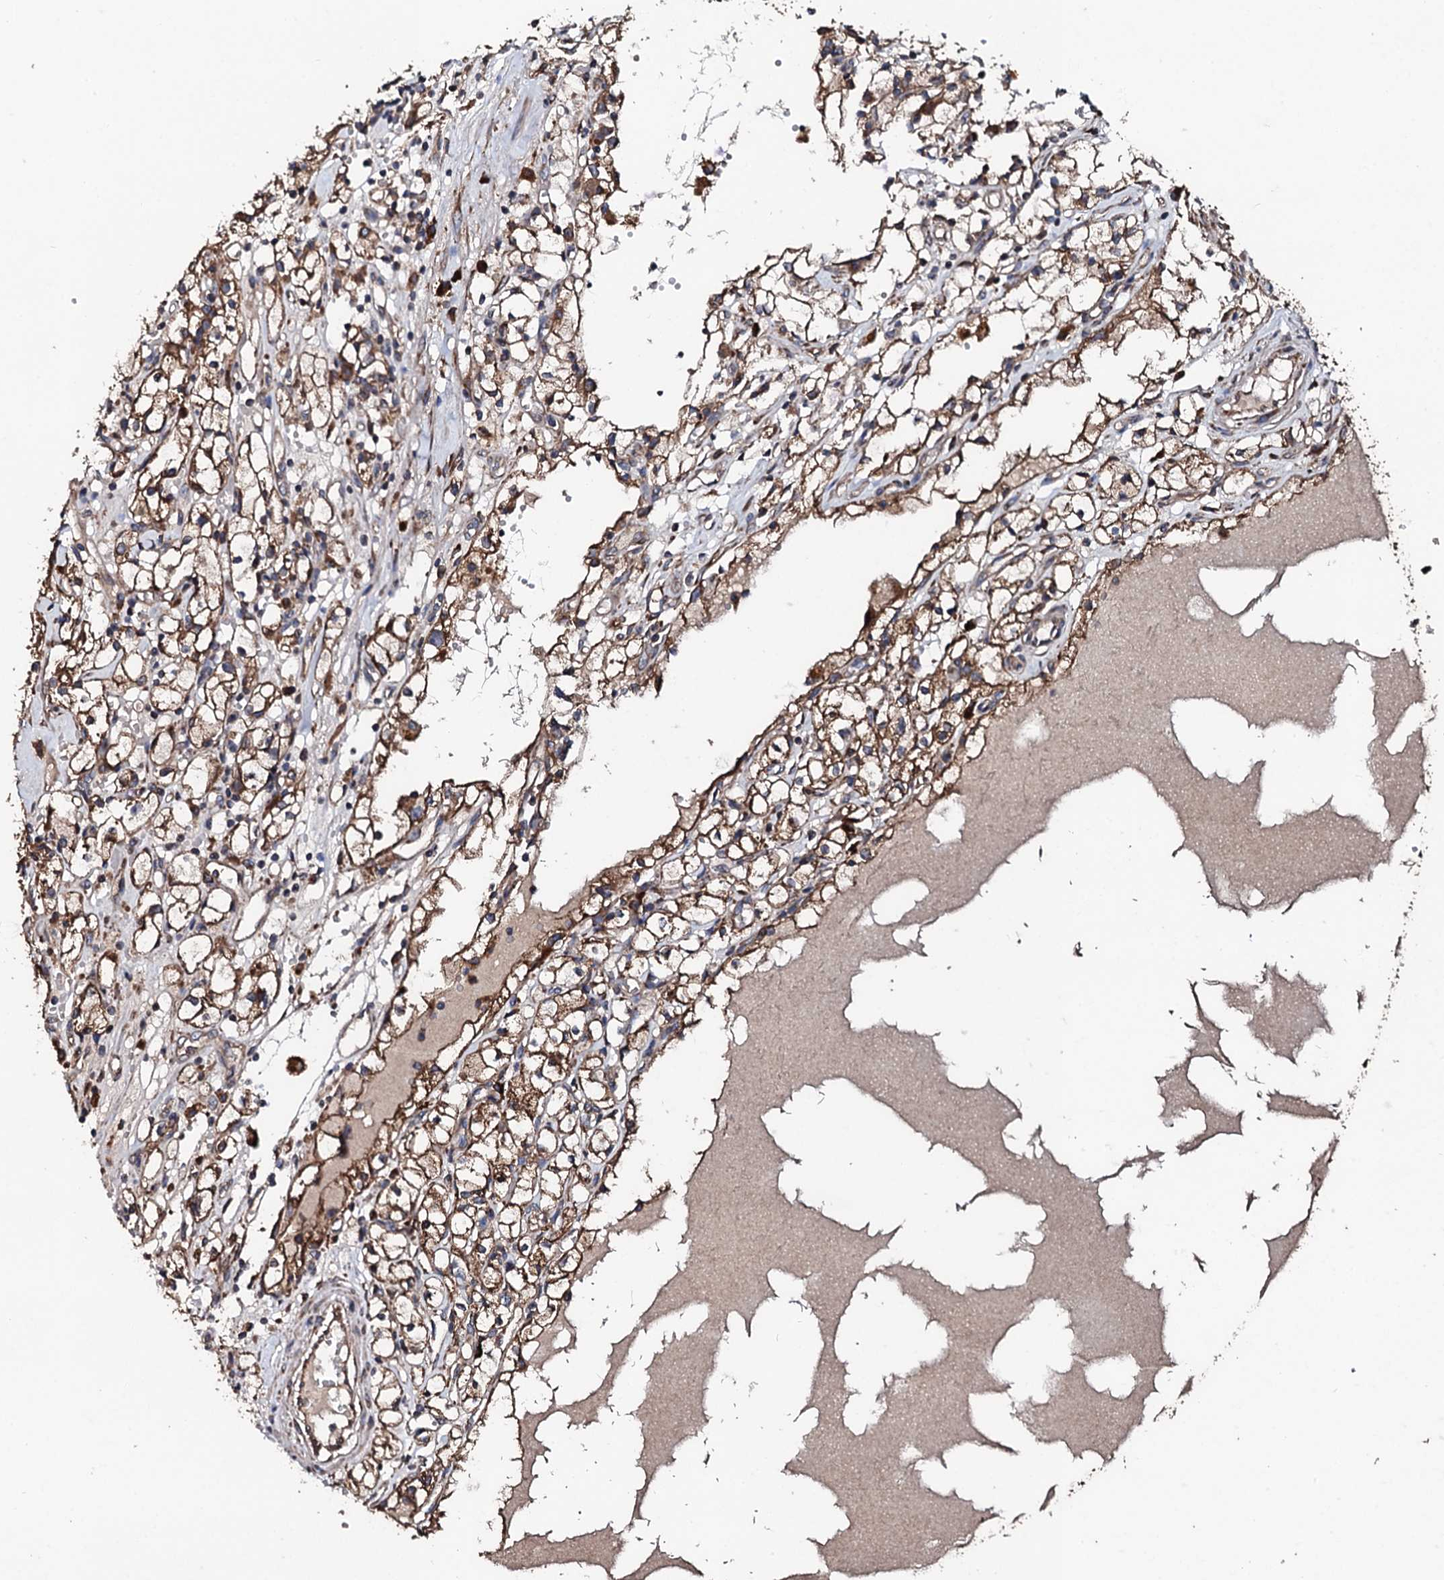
{"staining": {"intensity": "moderate", "quantity": ">75%", "location": "cytoplasmic/membranous"}, "tissue": "renal cancer", "cell_type": "Tumor cells", "image_type": "cancer", "snomed": [{"axis": "morphology", "description": "Adenocarcinoma, NOS"}, {"axis": "topography", "description": "Kidney"}], "caption": "High-magnification brightfield microscopy of adenocarcinoma (renal) stained with DAB (brown) and counterstained with hematoxylin (blue). tumor cells exhibit moderate cytoplasmic/membranous expression is present in about>75% of cells.", "gene": "CKAP5", "patient": {"sex": "male", "age": 56}}